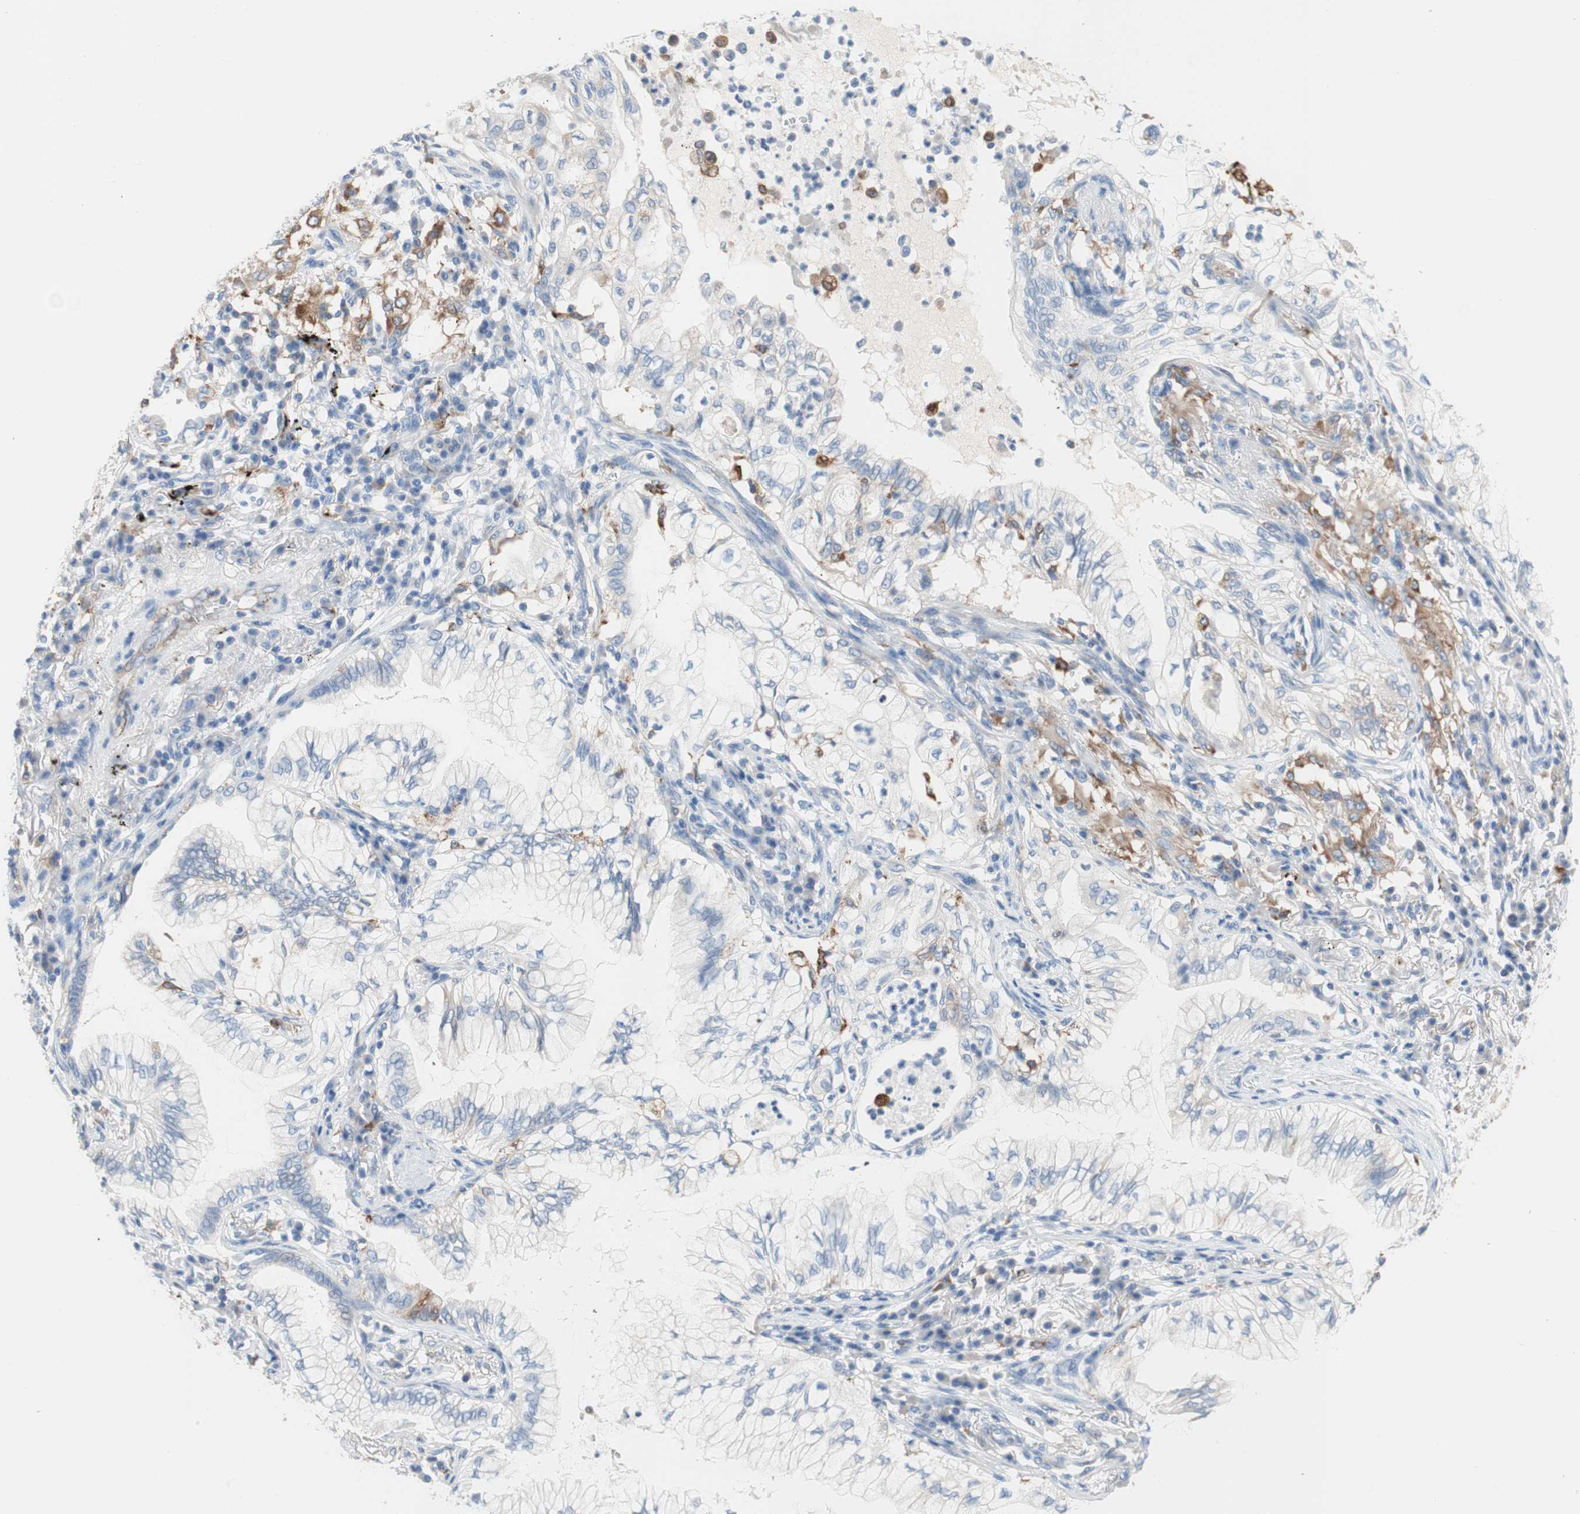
{"staining": {"intensity": "negative", "quantity": "none", "location": "none"}, "tissue": "lung cancer", "cell_type": "Tumor cells", "image_type": "cancer", "snomed": [{"axis": "morphology", "description": "Adenocarcinoma, NOS"}, {"axis": "topography", "description": "Lung"}], "caption": "DAB (3,3'-diaminobenzidine) immunohistochemical staining of lung cancer exhibits no significant positivity in tumor cells. (DAB (3,3'-diaminobenzidine) immunohistochemistry visualized using brightfield microscopy, high magnification).", "gene": "GLUL", "patient": {"sex": "female", "age": 70}}